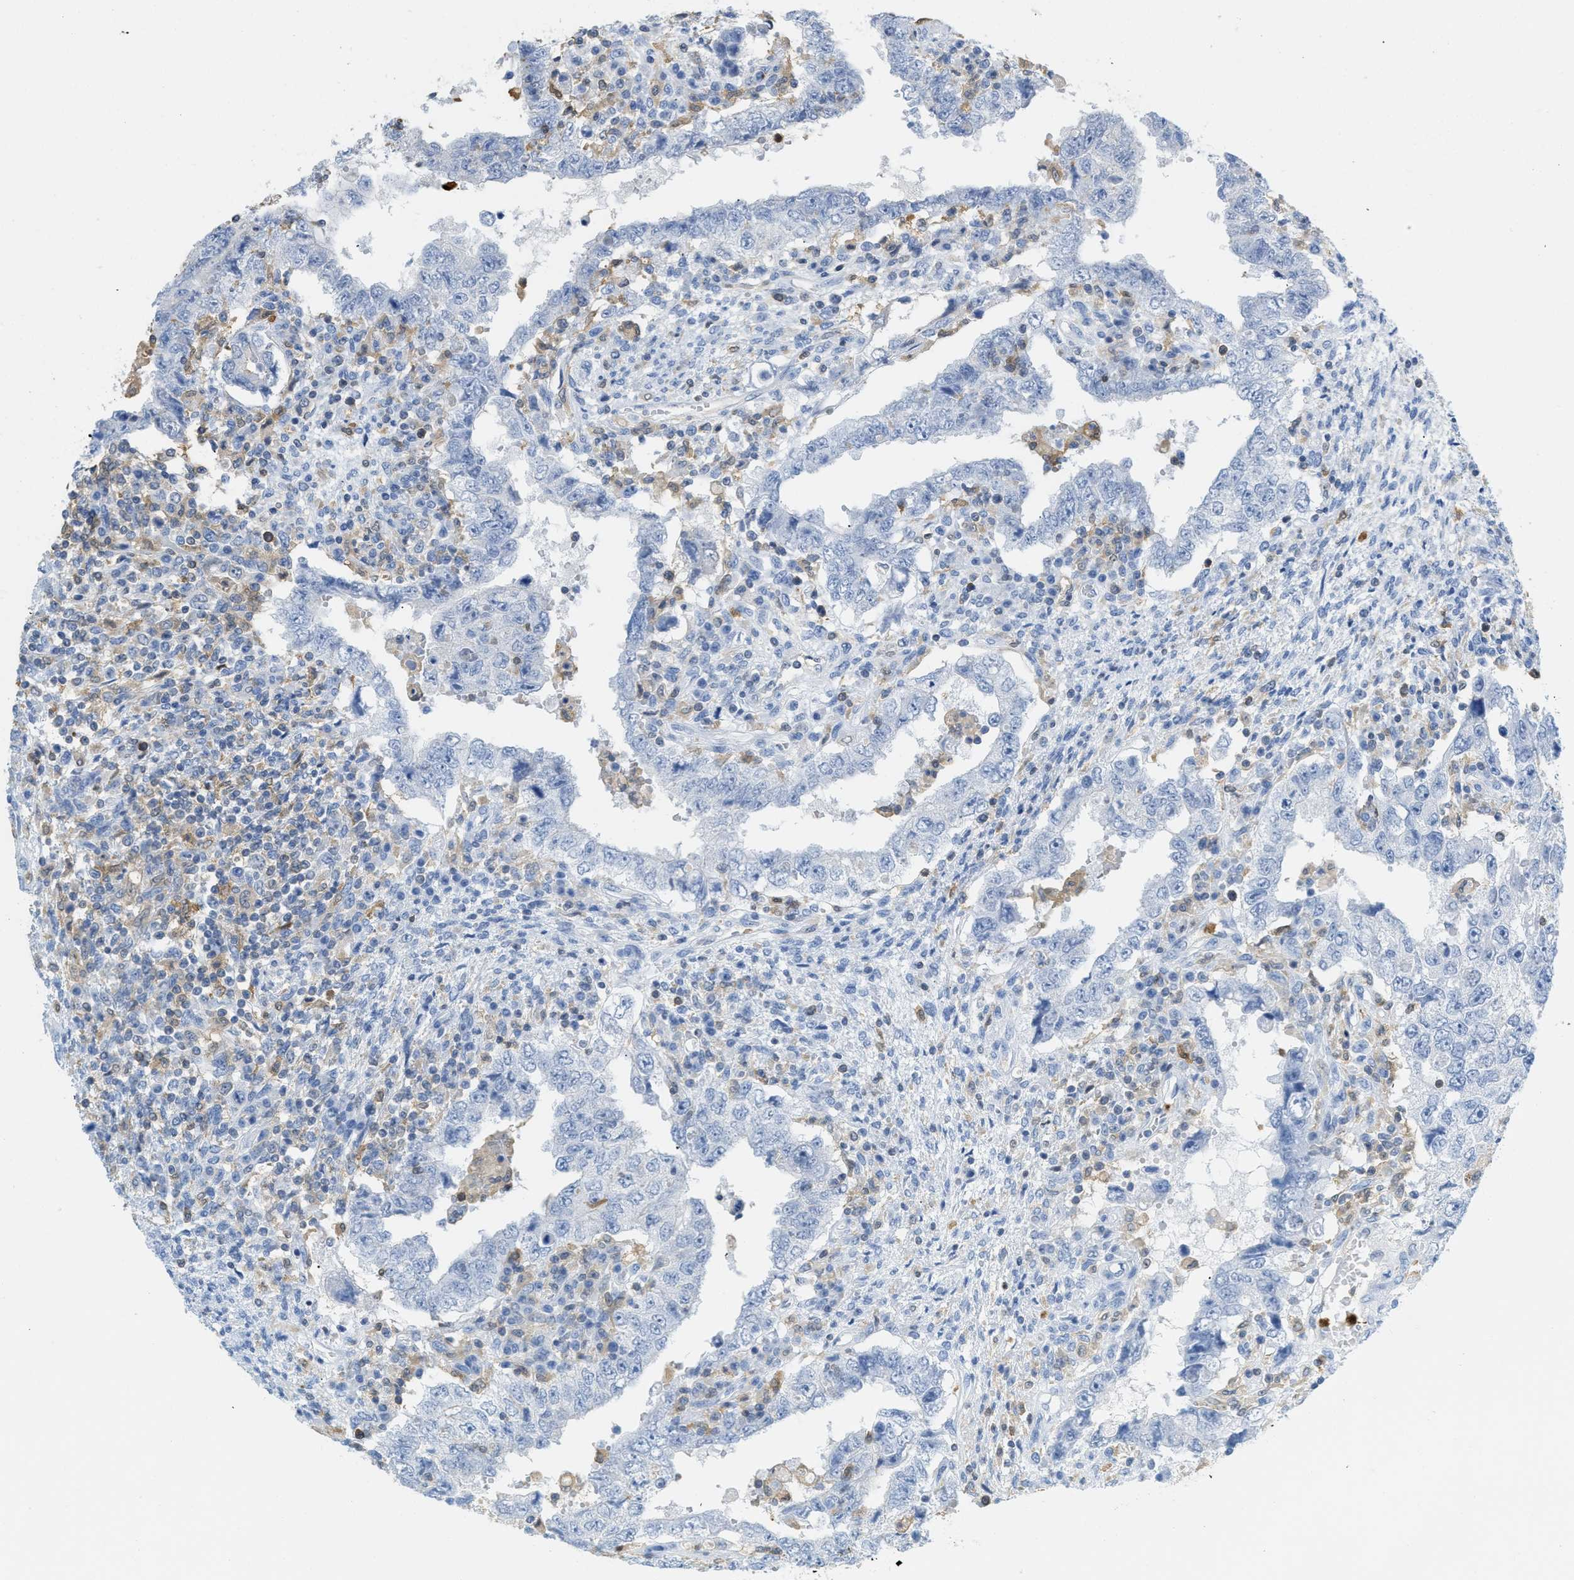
{"staining": {"intensity": "negative", "quantity": "none", "location": "none"}, "tissue": "testis cancer", "cell_type": "Tumor cells", "image_type": "cancer", "snomed": [{"axis": "morphology", "description": "Carcinoma, Embryonal, NOS"}, {"axis": "topography", "description": "Testis"}], "caption": "IHC of testis cancer exhibits no positivity in tumor cells.", "gene": "SERPINB1", "patient": {"sex": "male", "age": 26}}